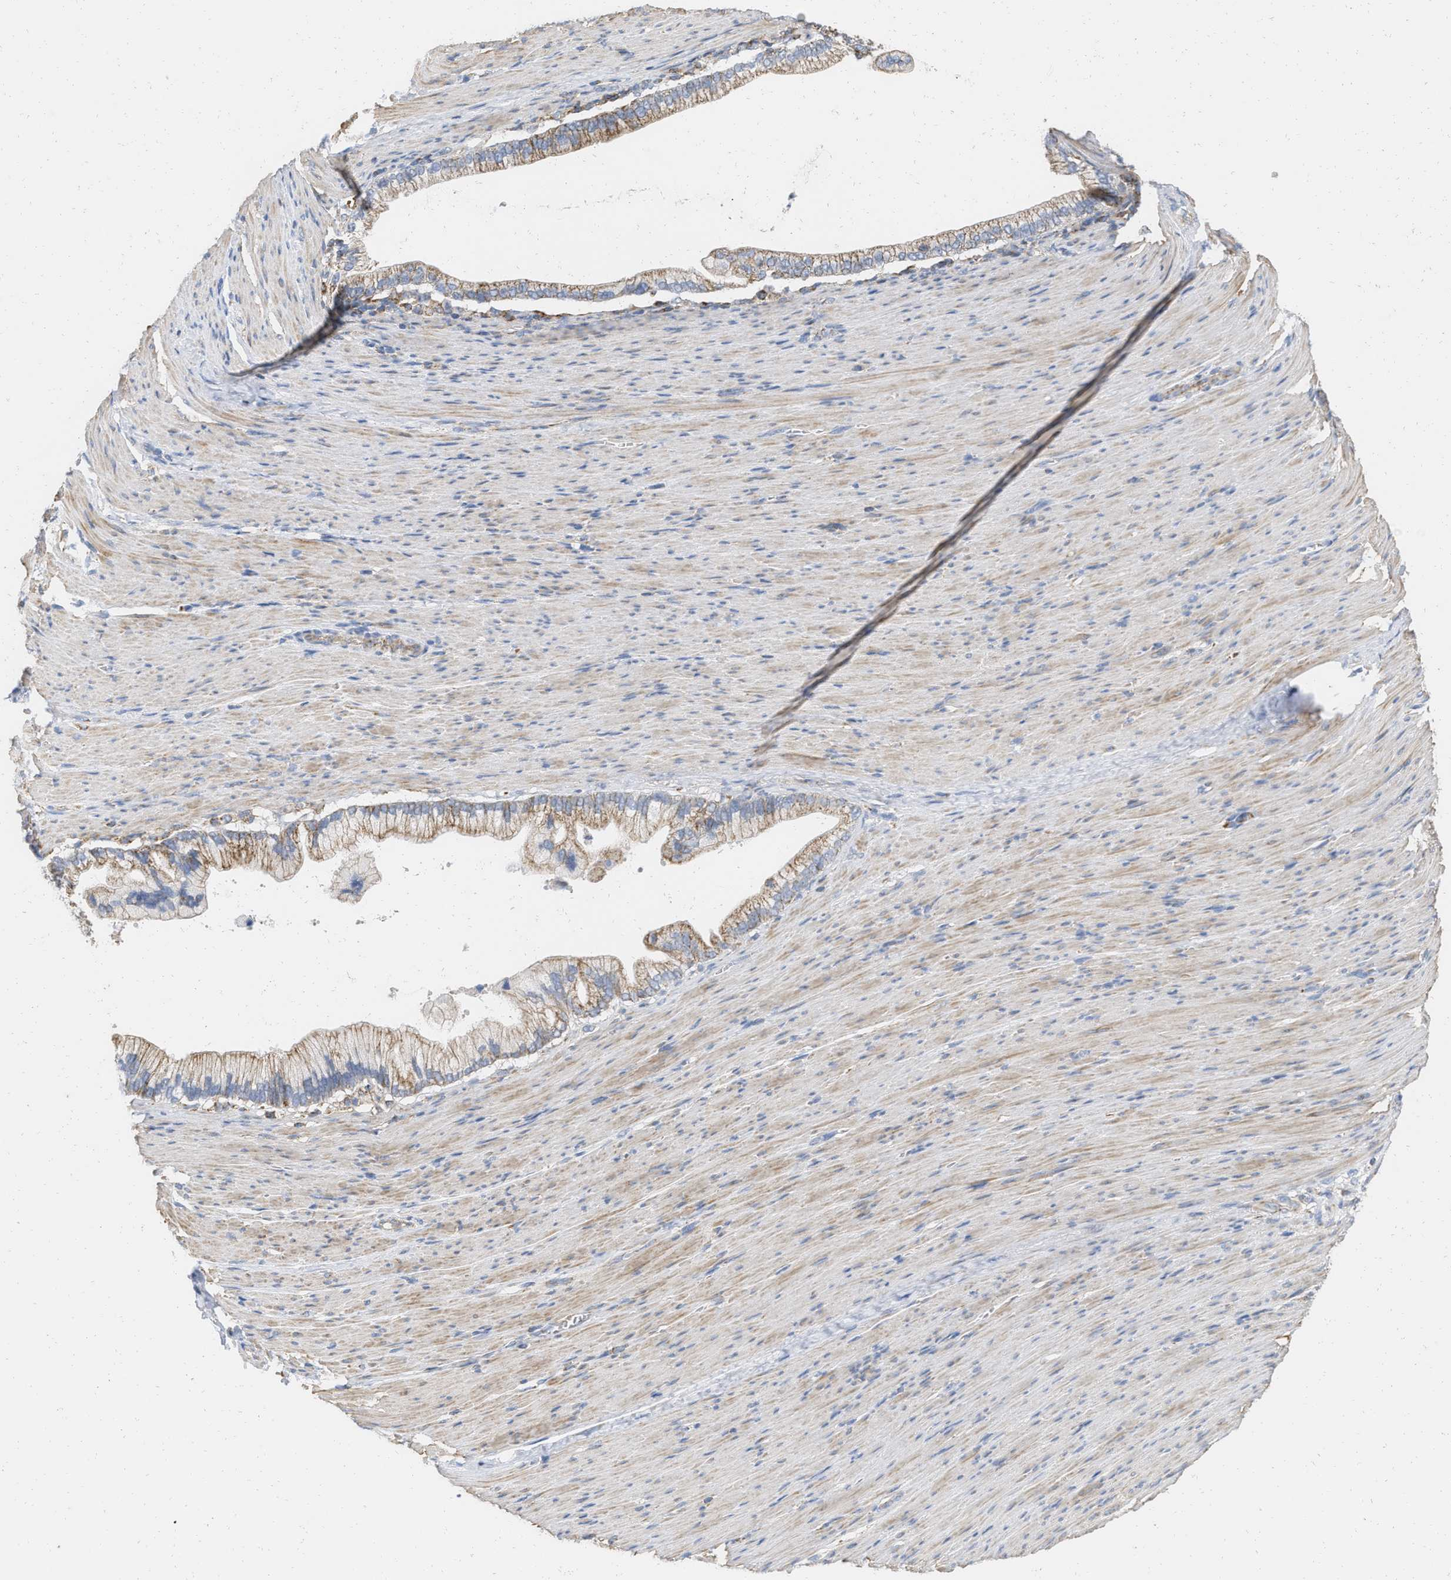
{"staining": {"intensity": "moderate", "quantity": ">75%", "location": "cytoplasmic/membranous"}, "tissue": "pancreatic cancer", "cell_type": "Tumor cells", "image_type": "cancer", "snomed": [{"axis": "morphology", "description": "Adenocarcinoma, NOS"}, {"axis": "topography", "description": "Pancreas"}], "caption": "The photomicrograph shows staining of pancreatic cancer (adenocarcinoma), revealing moderate cytoplasmic/membranous protein staining (brown color) within tumor cells.", "gene": "GRB10", "patient": {"sex": "male", "age": 69}}